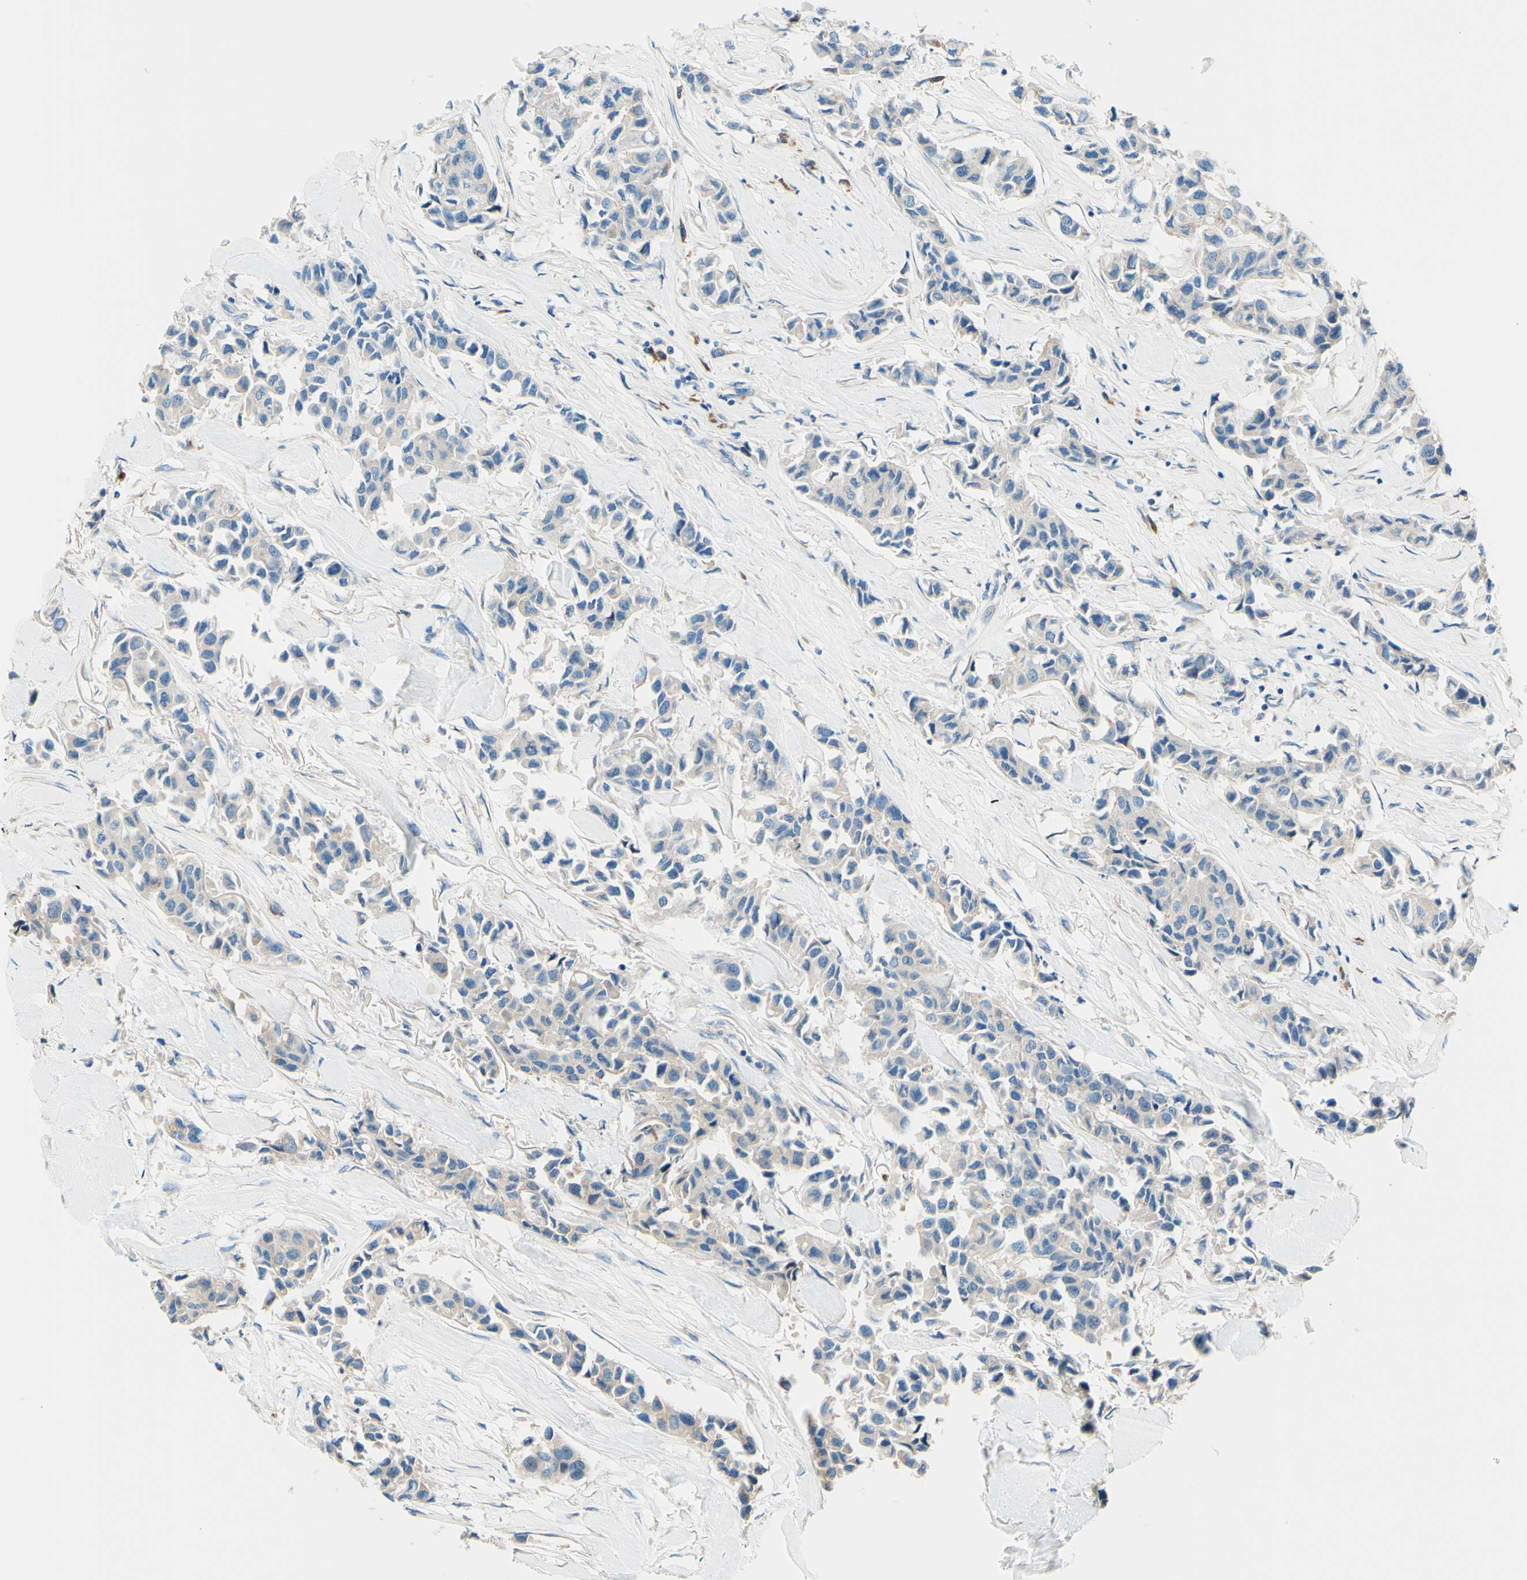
{"staining": {"intensity": "weak", "quantity": "25%-75%", "location": "cytoplasmic/membranous"}, "tissue": "breast cancer", "cell_type": "Tumor cells", "image_type": "cancer", "snomed": [{"axis": "morphology", "description": "Duct carcinoma"}, {"axis": "topography", "description": "Breast"}], "caption": "High-power microscopy captured an IHC micrograph of breast cancer (infiltrating ductal carcinoma), revealing weak cytoplasmic/membranous expression in approximately 25%-75% of tumor cells.", "gene": "PASD1", "patient": {"sex": "female", "age": 80}}